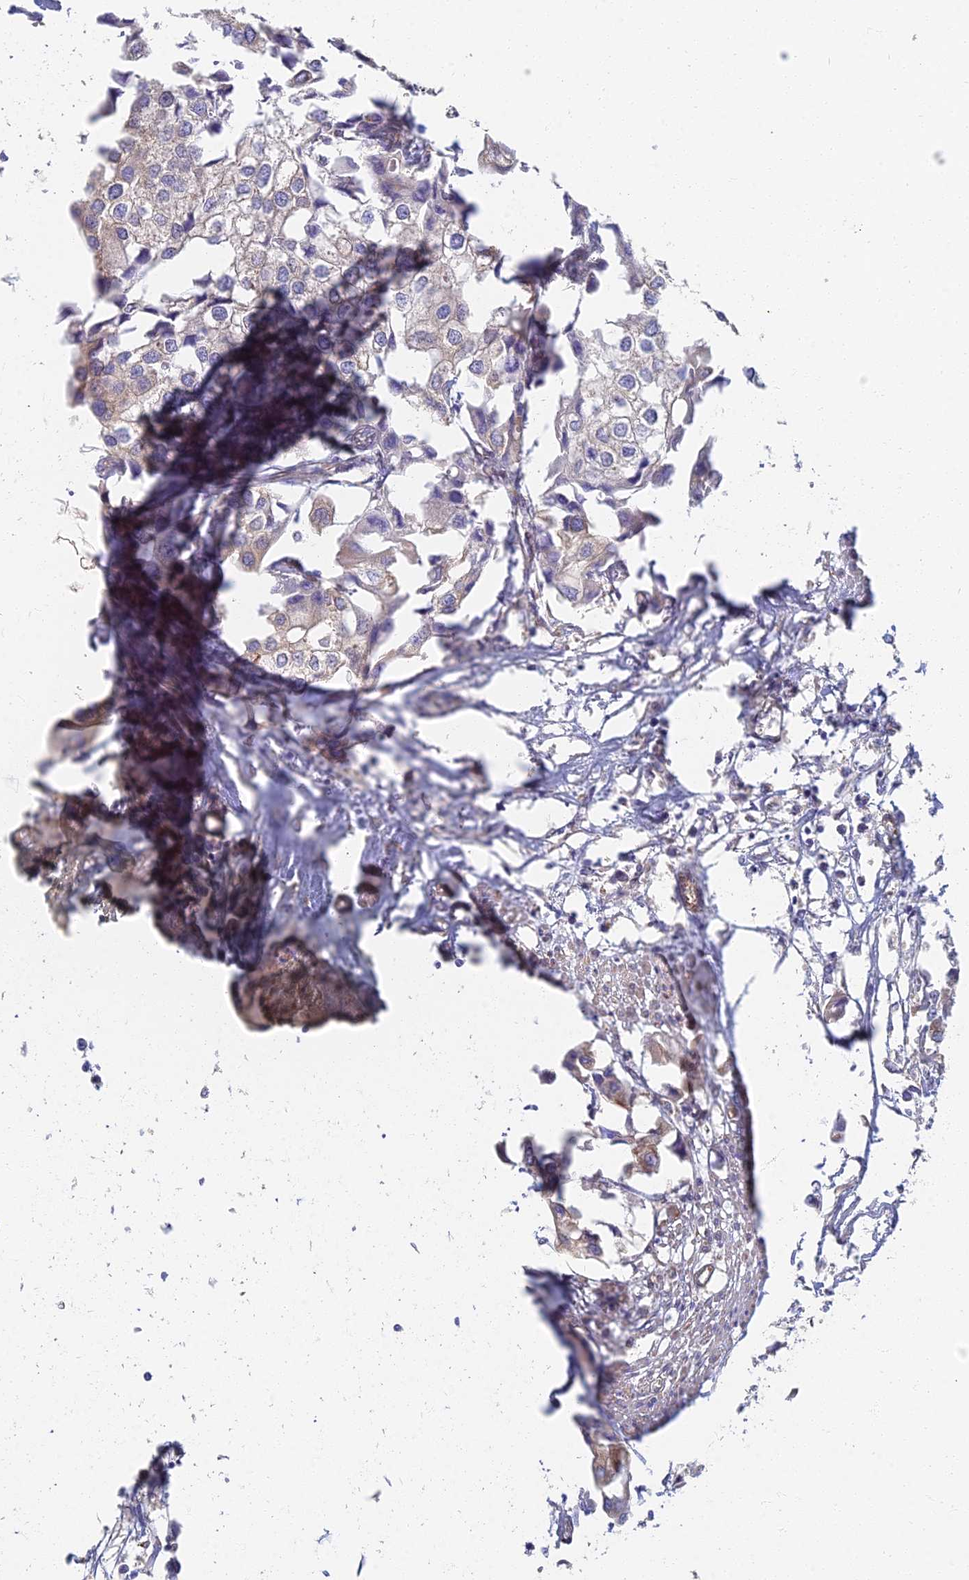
{"staining": {"intensity": "negative", "quantity": "none", "location": "none"}, "tissue": "urothelial cancer", "cell_type": "Tumor cells", "image_type": "cancer", "snomed": [{"axis": "morphology", "description": "Urothelial carcinoma, High grade"}, {"axis": "topography", "description": "Urinary bladder"}], "caption": "DAB immunohistochemical staining of human urothelial carcinoma (high-grade) reveals no significant staining in tumor cells.", "gene": "RBSN", "patient": {"sex": "male", "age": 64}}